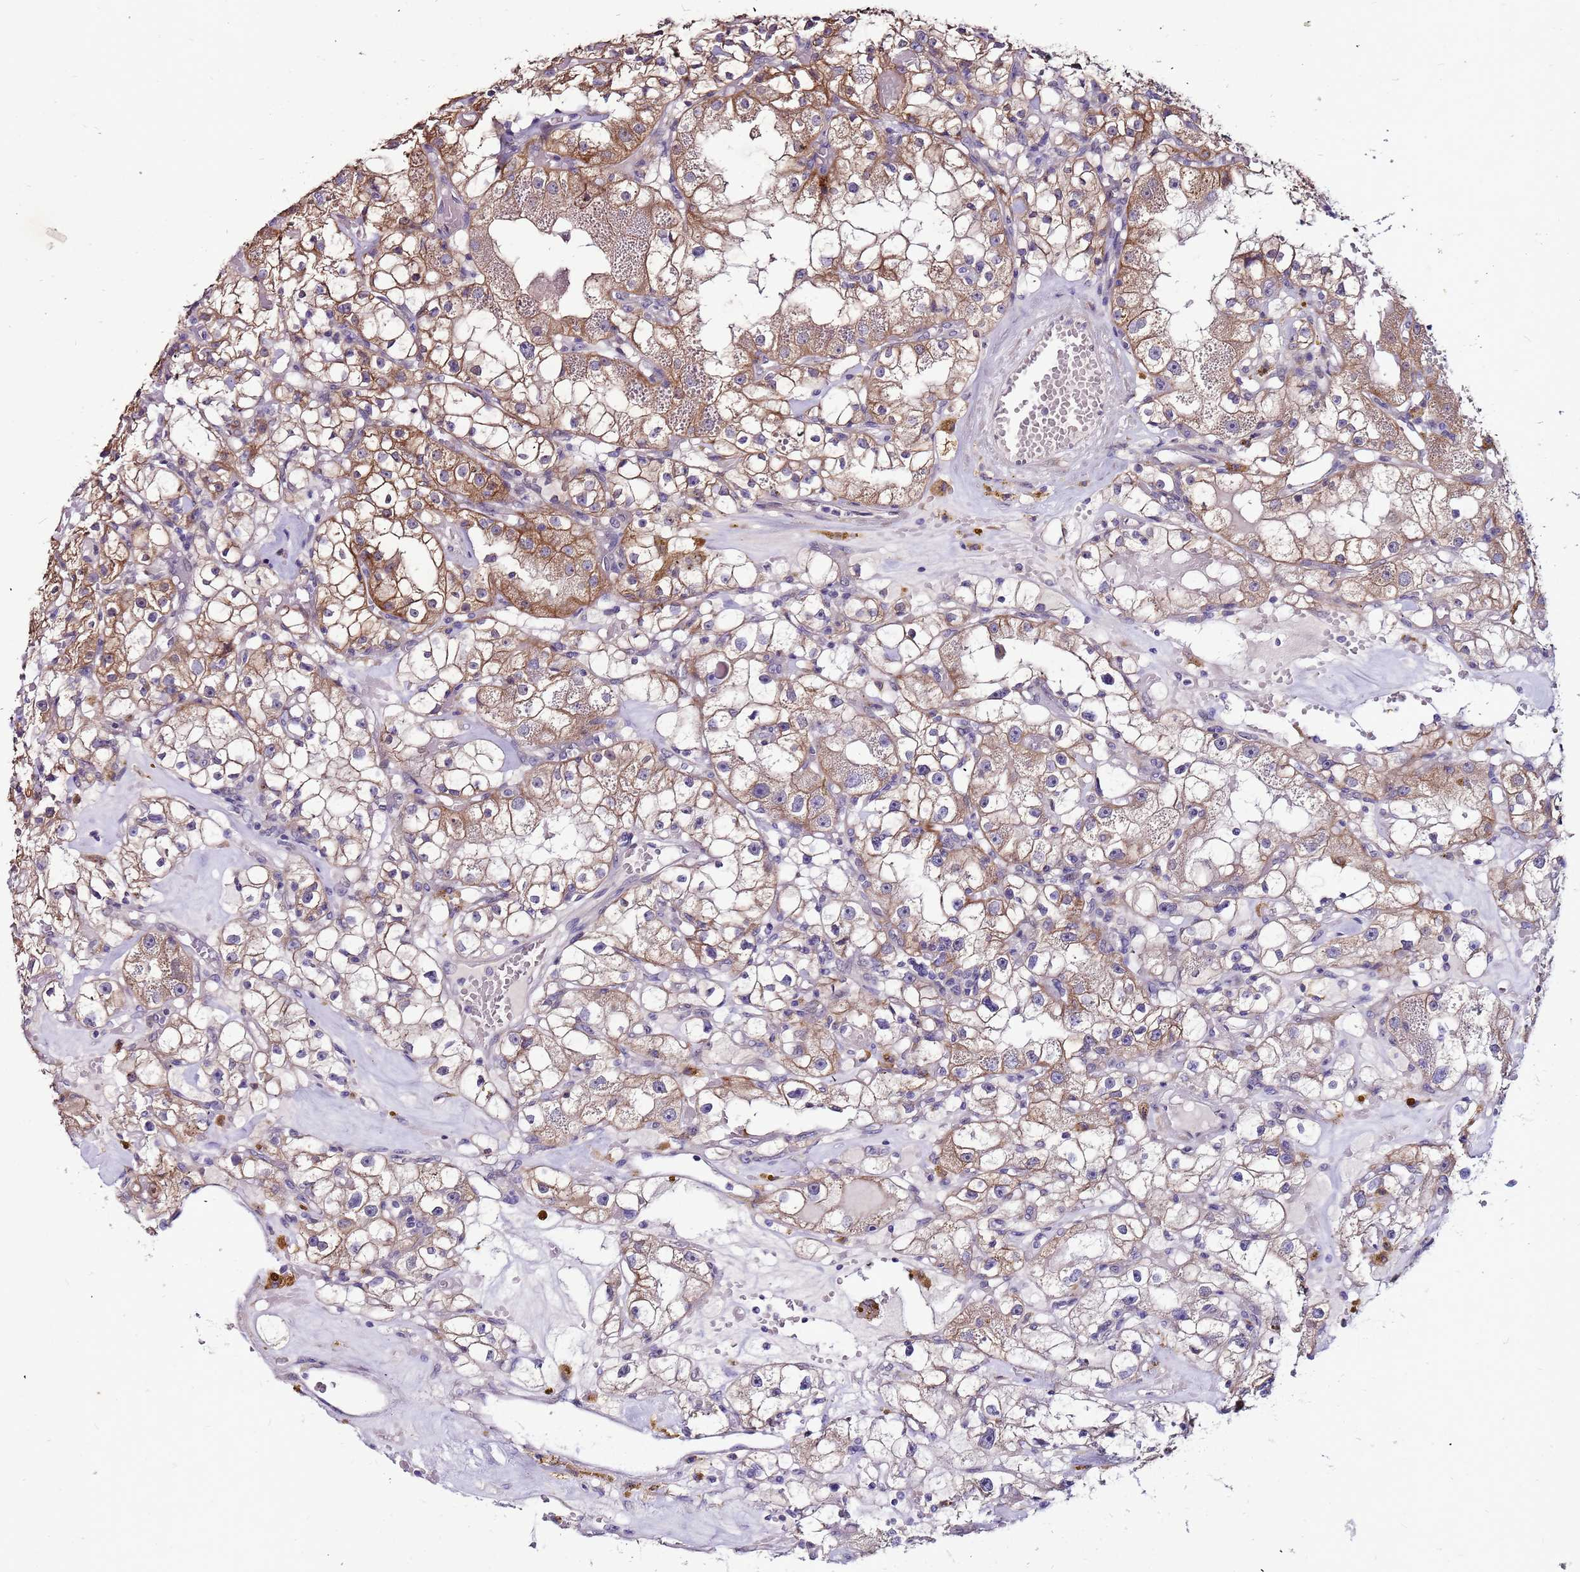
{"staining": {"intensity": "moderate", "quantity": "25%-75%", "location": "cytoplasmic/membranous"}, "tissue": "renal cancer", "cell_type": "Tumor cells", "image_type": "cancer", "snomed": [{"axis": "morphology", "description": "Adenocarcinoma, NOS"}, {"axis": "topography", "description": "Kidney"}], "caption": "A brown stain shows moderate cytoplasmic/membranous positivity of a protein in renal cancer (adenocarcinoma) tumor cells. (brown staining indicates protein expression, while blue staining denotes nuclei).", "gene": "SLC44A3", "patient": {"sex": "male", "age": 56}}